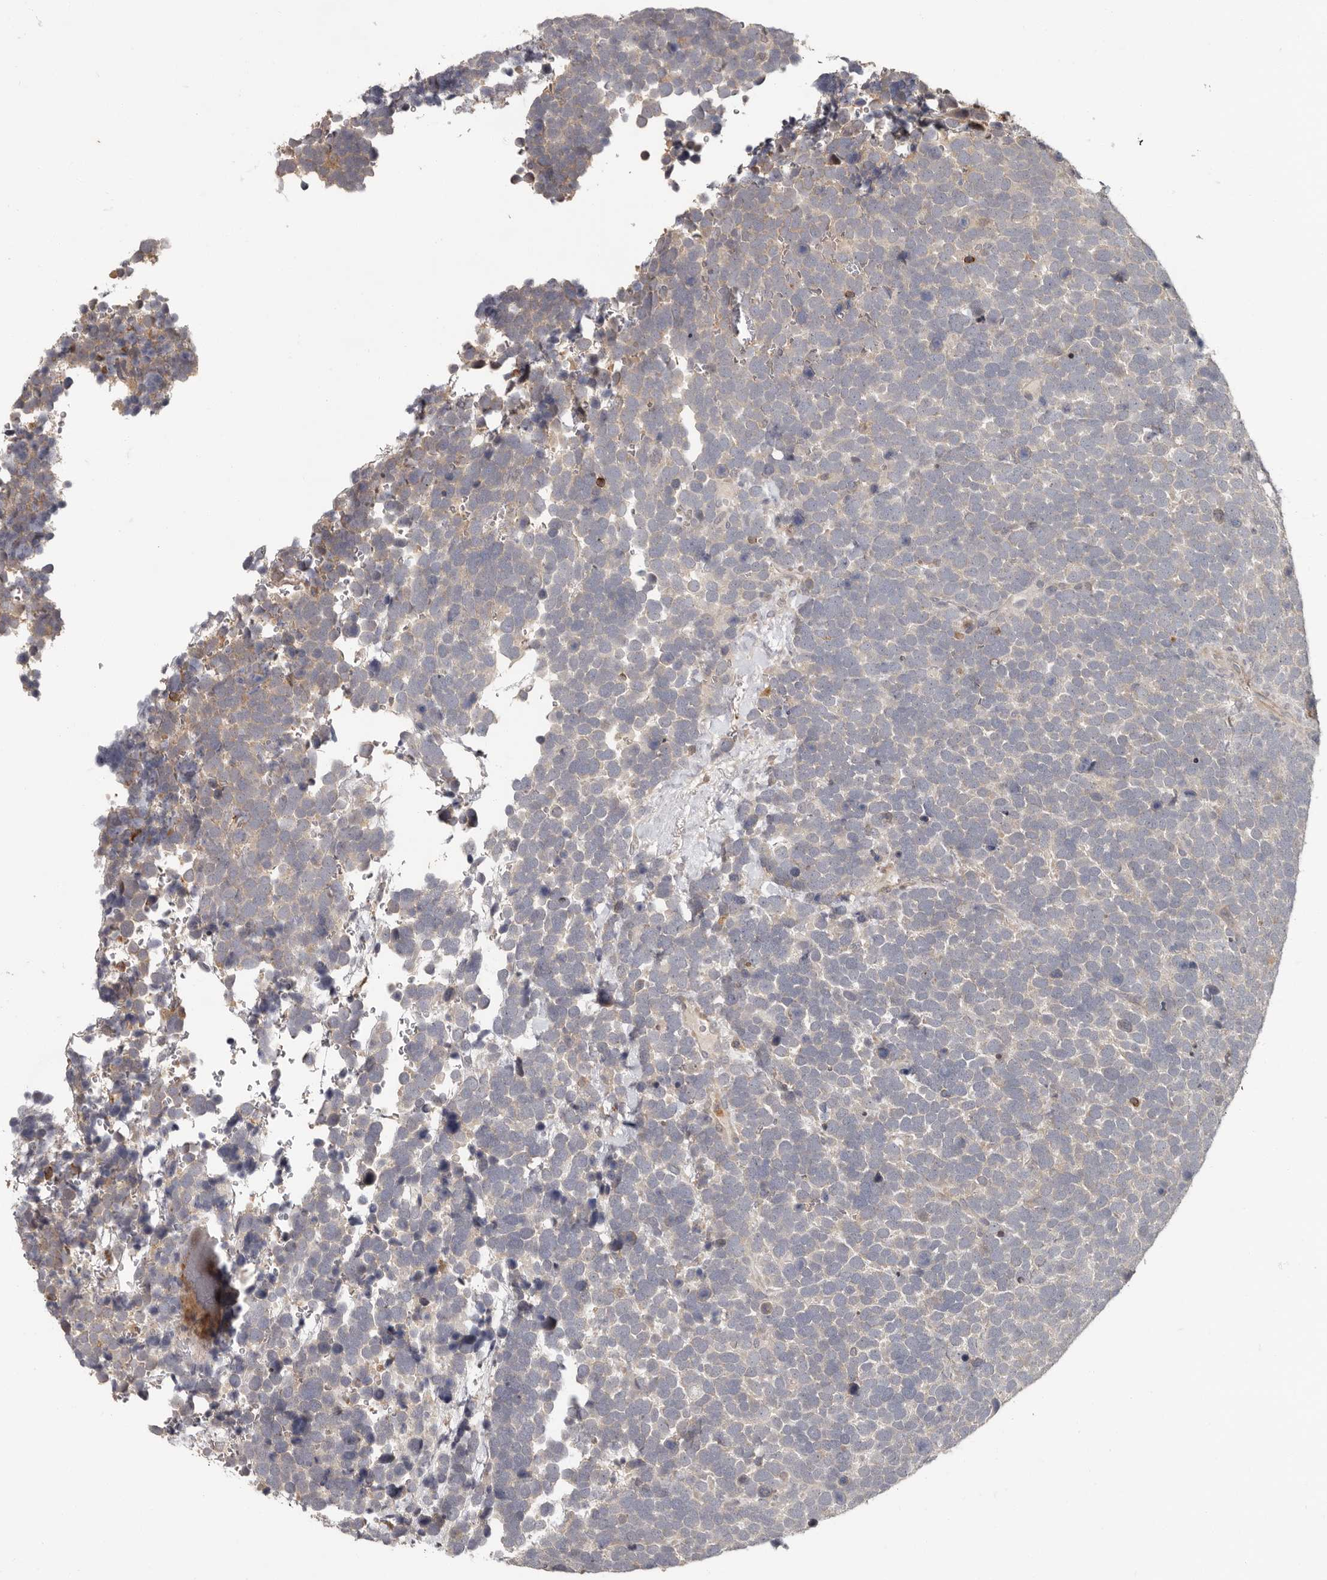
{"staining": {"intensity": "negative", "quantity": "none", "location": "none"}, "tissue": "urothelial cancer", "cell_type": "Tumor cells", "image_type": "cancer", "snomed": [{"axis": "morphology", "description": "Urothelial carcinoma, High grade"}, {"axis": "topography", "description": "Urinary bladder"}], "caption": "Micrograph shows no significant protein expression in tumor cells of urothelial cancer.", "gene": "ANKRD44", "patient": {"sex": "female", "age": 82}}